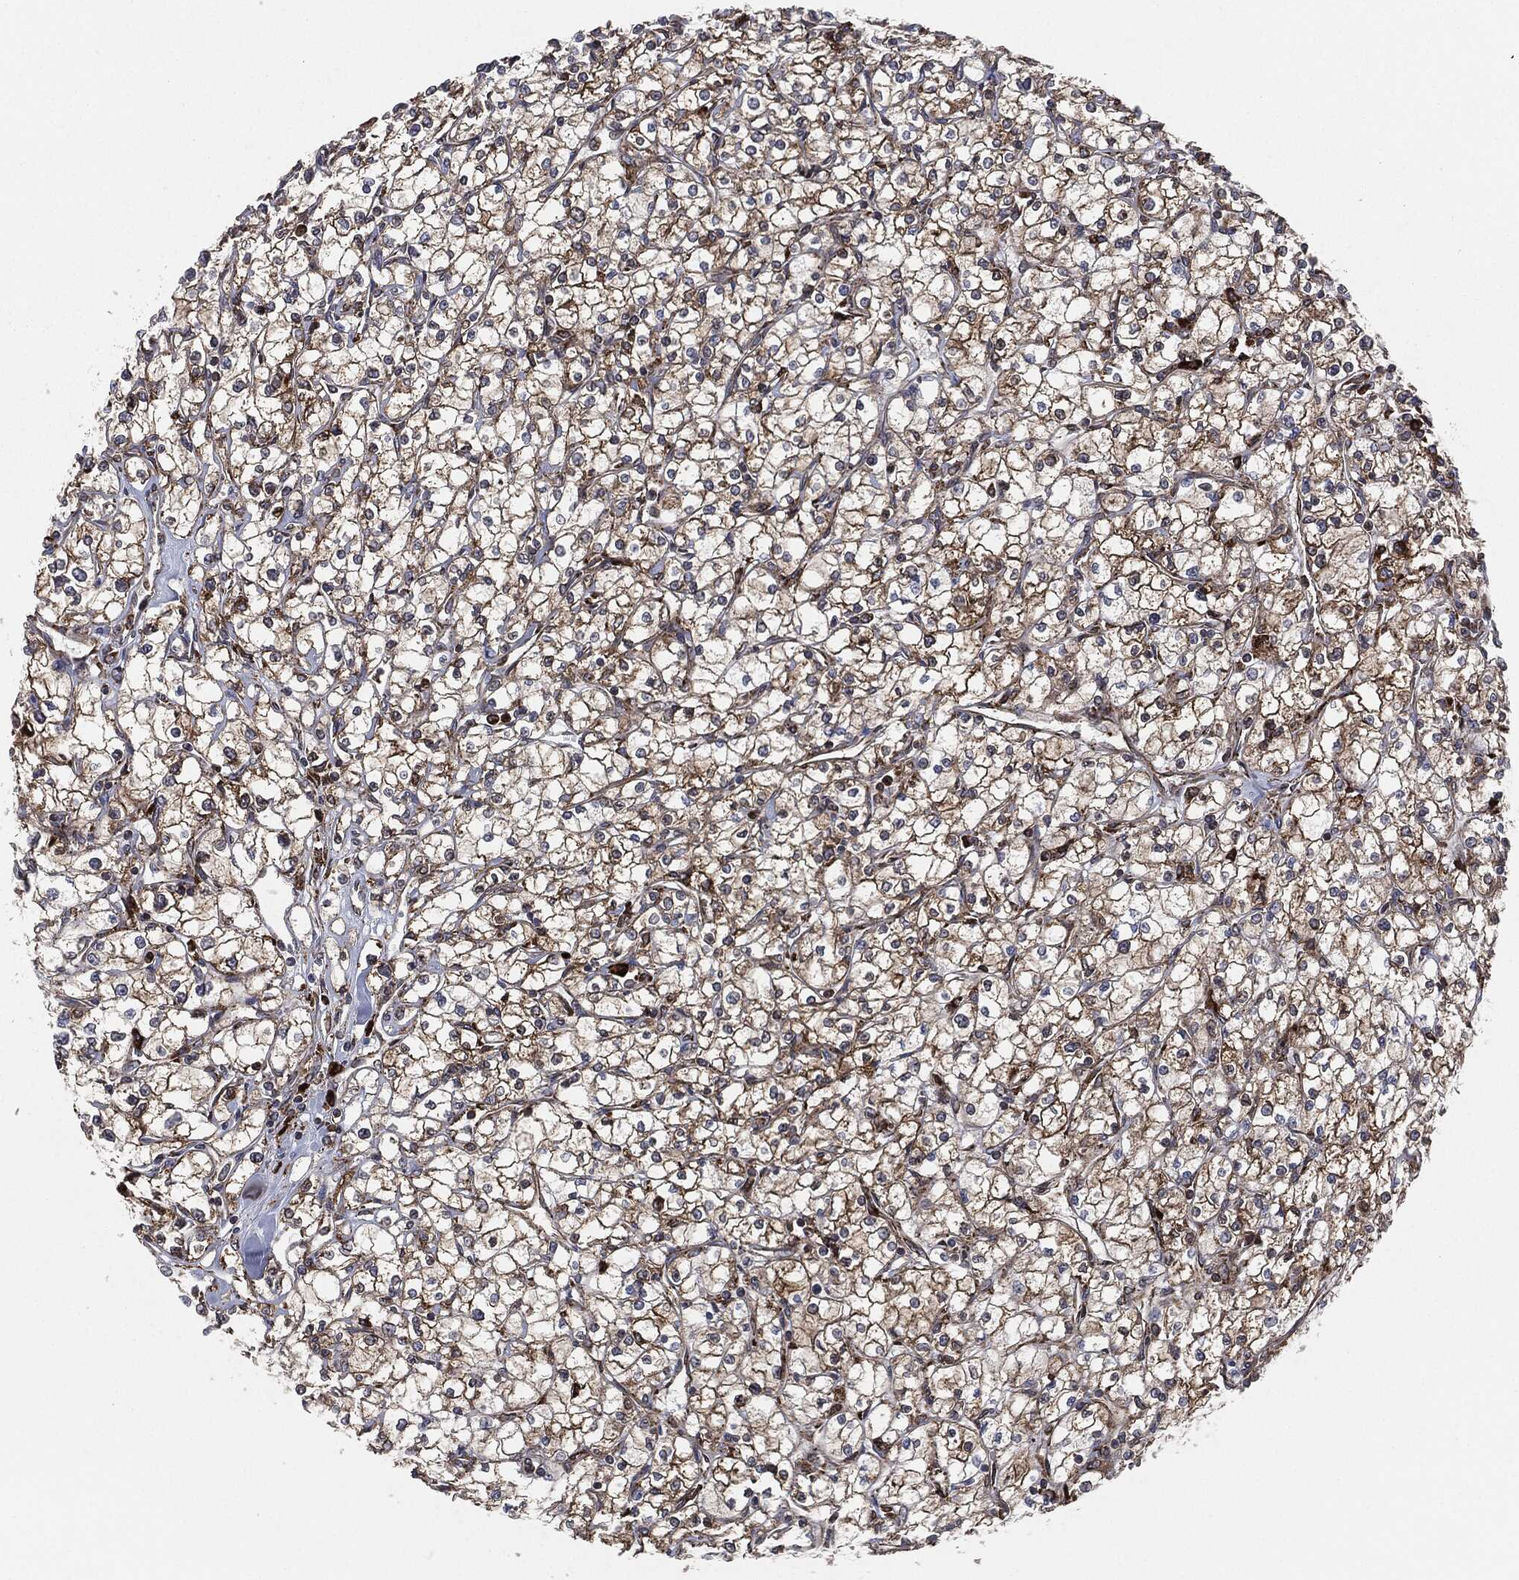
{"staining": {"intensity": "moderate", "quantity": ">75%", "location": "cytoplasmic/membranous"}, "tissue": "renal cancer", "cell_type": "Tumor cells", "image_type": "cancer", "snomed": [{"axis": "morphology", "description": "Adenocarcinoma, NOS"}, {"axis": "topography", "description": "Kidney"}], "caption": "A brown stain highlights moderate cytoplasmic/membranous expression of a protein in adenocarcinoma (renal) tumor cells.", "gene": "CALR", "patient": {"sex": "male", "age": 67}}